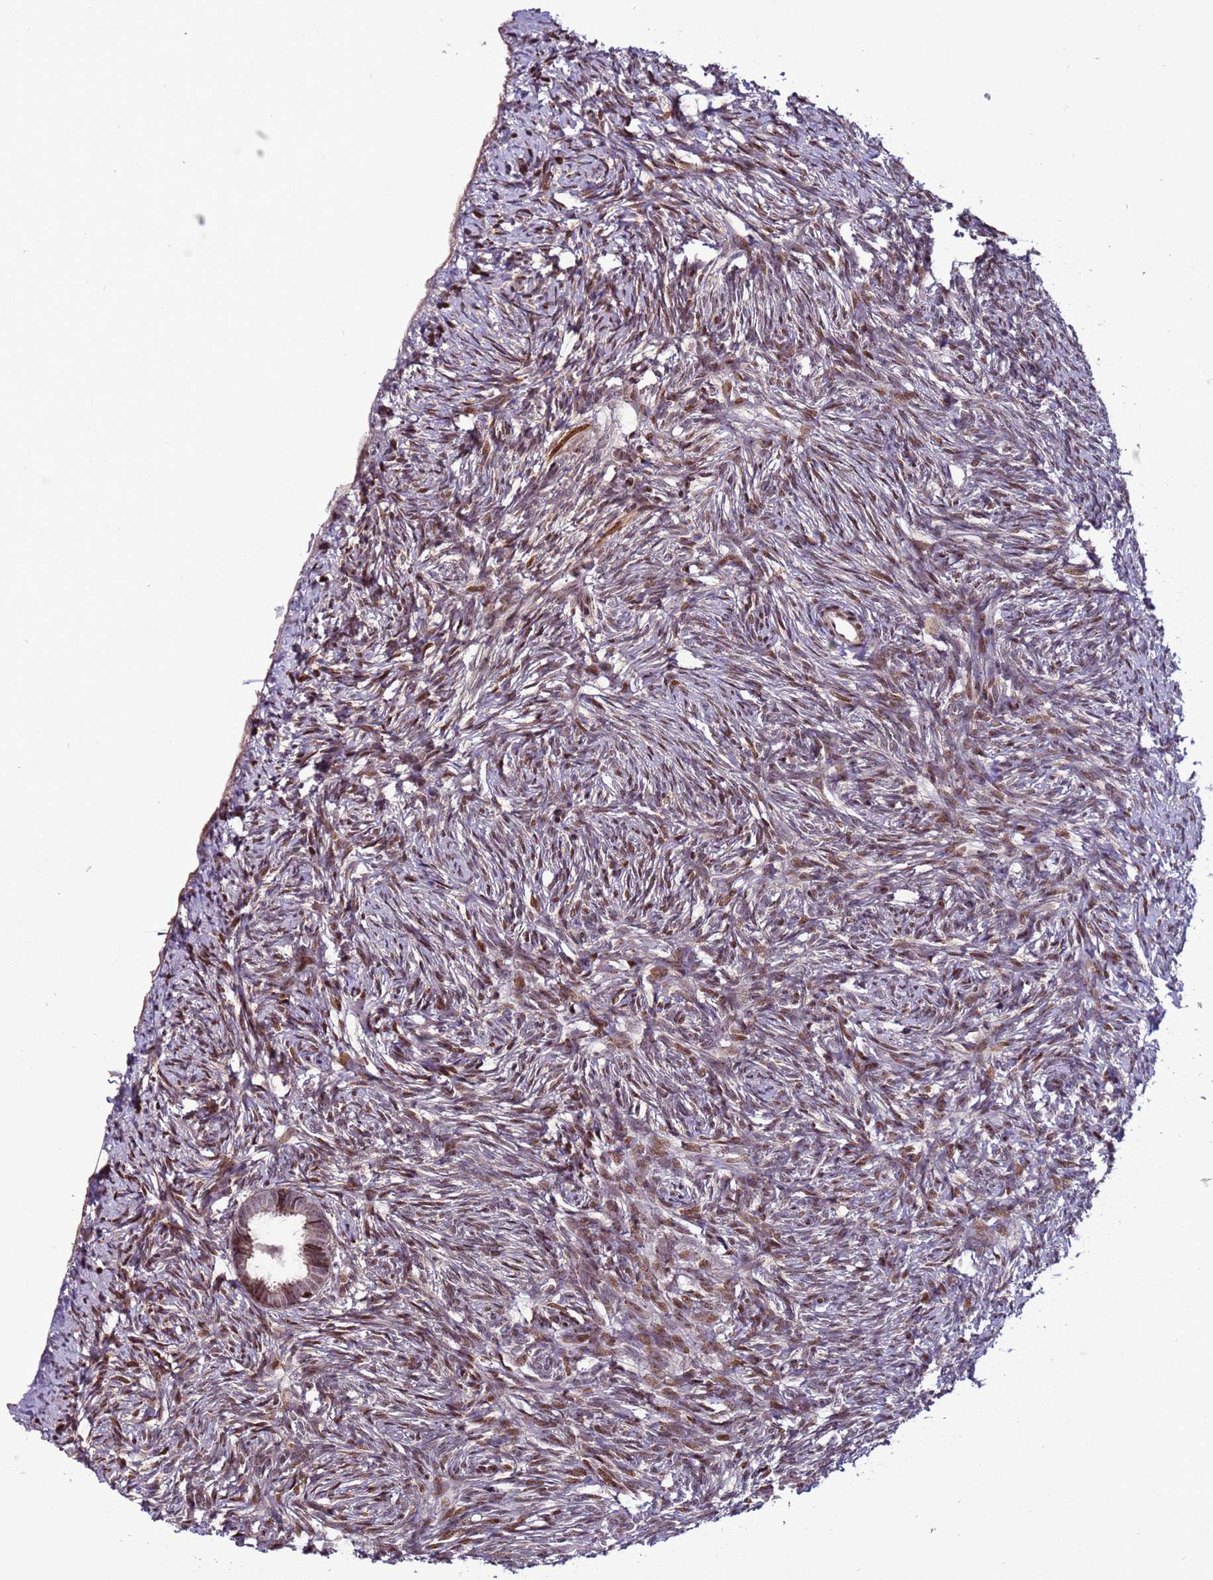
{"staining": {"intensity": "moderate", "quantity": "<25%", "location": "cytoplasmic/membranous"}, "tissue": "ovary", "cell_type": "Follicle cells", "image_type": "normal", "snomed": [{"axis": "morphology", "description": "Normal tissue, NOS"}, {"axis": "topography", "description": "Ovary"}], "caption": "Immunohistochemical staining of normal human ovary displays <25% levels of moderate cytoplasmic/membranous protein staining in about <25% of follicle cells.", "gene": "HGH1", "patient": {"sex": "female", "age": 51}}